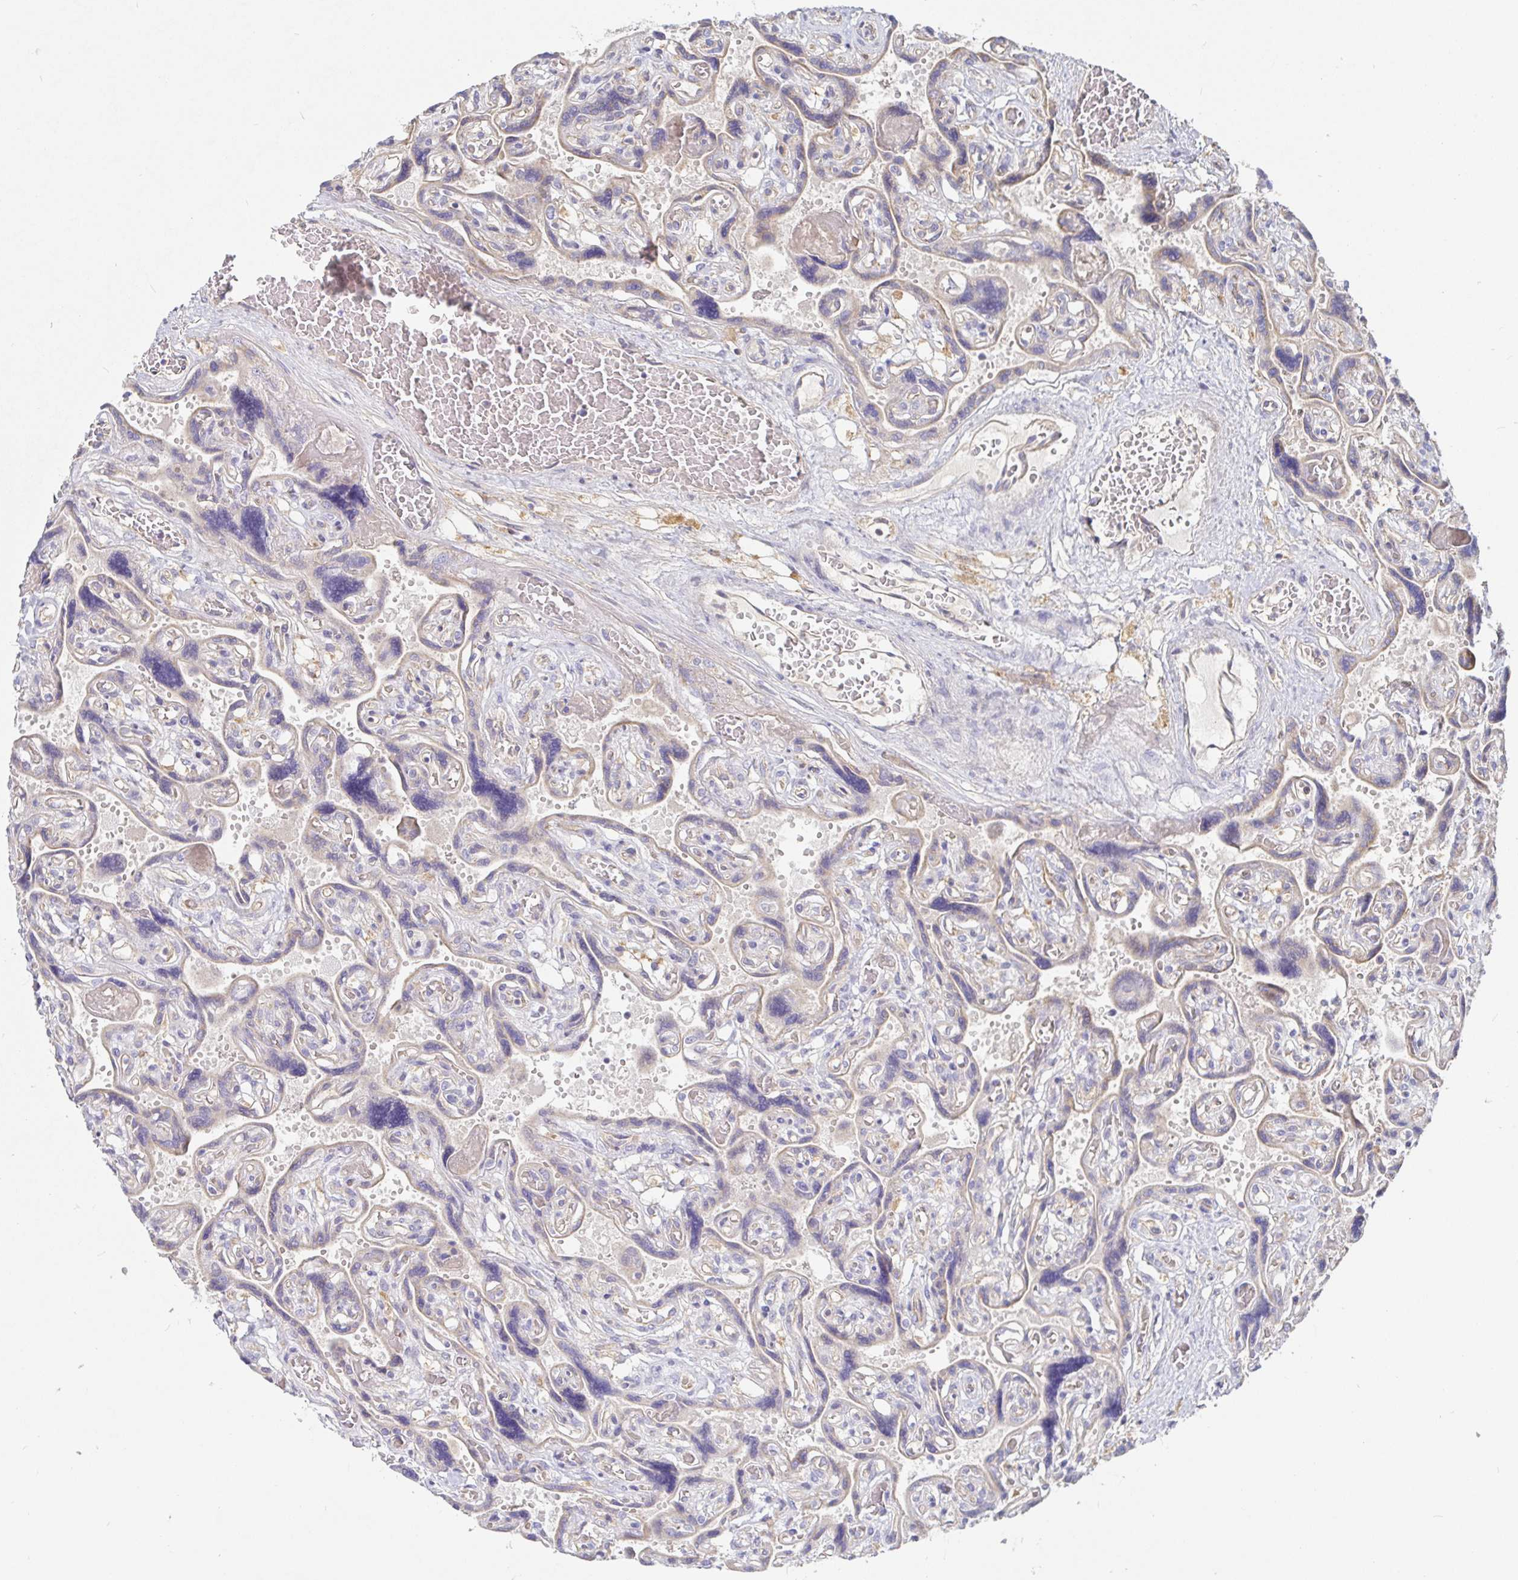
{"staining": {"intensity": "negative", "quantity": "none", "location": "none"}, "tissue": "placenta", "cell_type": "Decidual cells", "image_type": "normal", "snomed": [{"axis": "morphology", "description": "Normal tissue, NOS"}, {"axis": "topography", "description": "Placenta"}], "caption": "An image of placenta stained for a protein displays no brown staining in decidual cells. (DAB IHC, high magnification).", "gene": "IRAK2", "patient": {"sex": "female", "age": 32}}